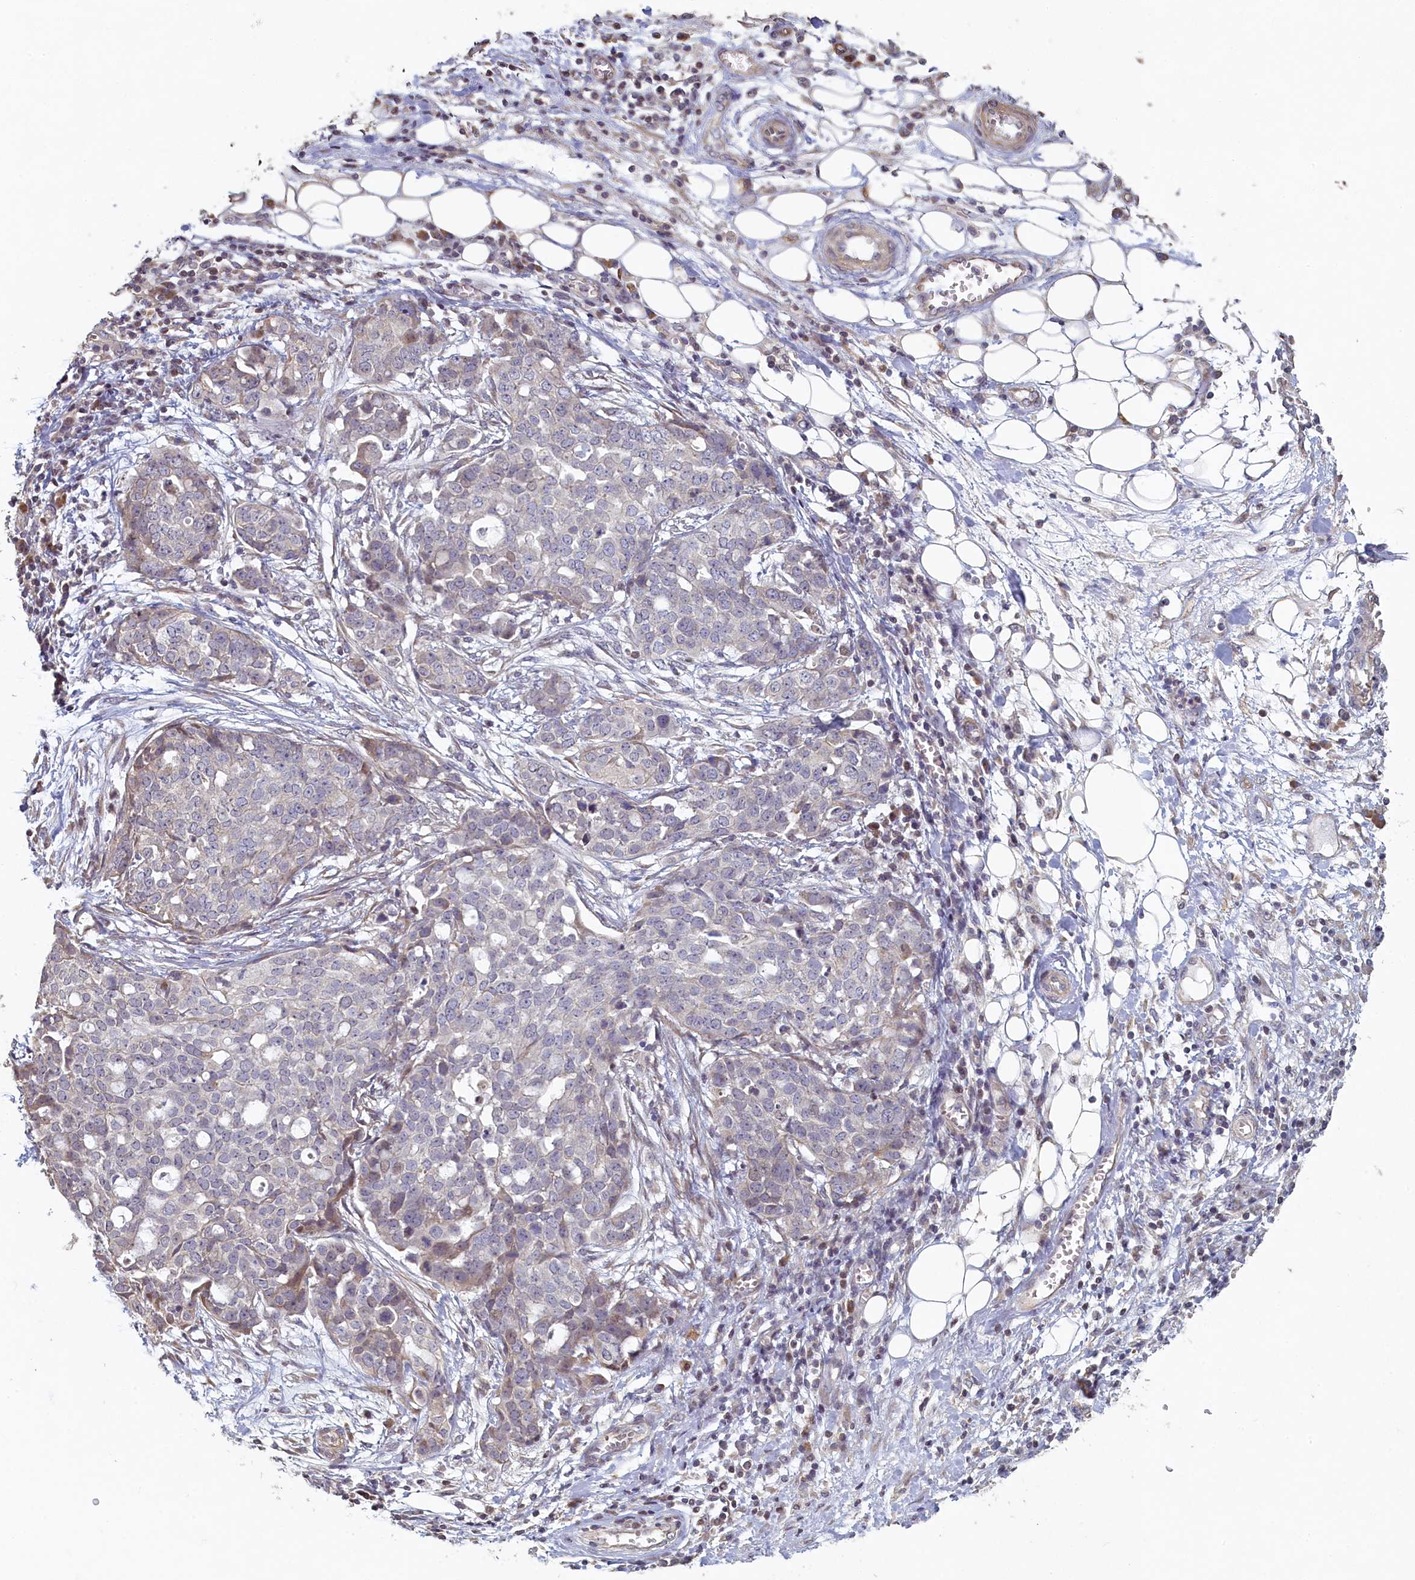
{"staining": {"intensity": "weak", "quantity": "<25%", "location": "cytoplasmic/membranous"}, "tissue": "ovarian cancer", "cell_type": "Tumor cells", "image_type": "cancer", "snomed": [{"axis": "morphology", "description": "Cystadenocarcinoma, serous, NOS"}, {"axis": "topography", "description": "Soft tissue"}, {"axis": "topography", "description": "Ovary"}], "caption": "Tumor cells are negative for protein expression in human ovarian serous cystadenocarcinoma.", "gene": "DIXDC1", "patient": {"sex": "female", "age": 57}}